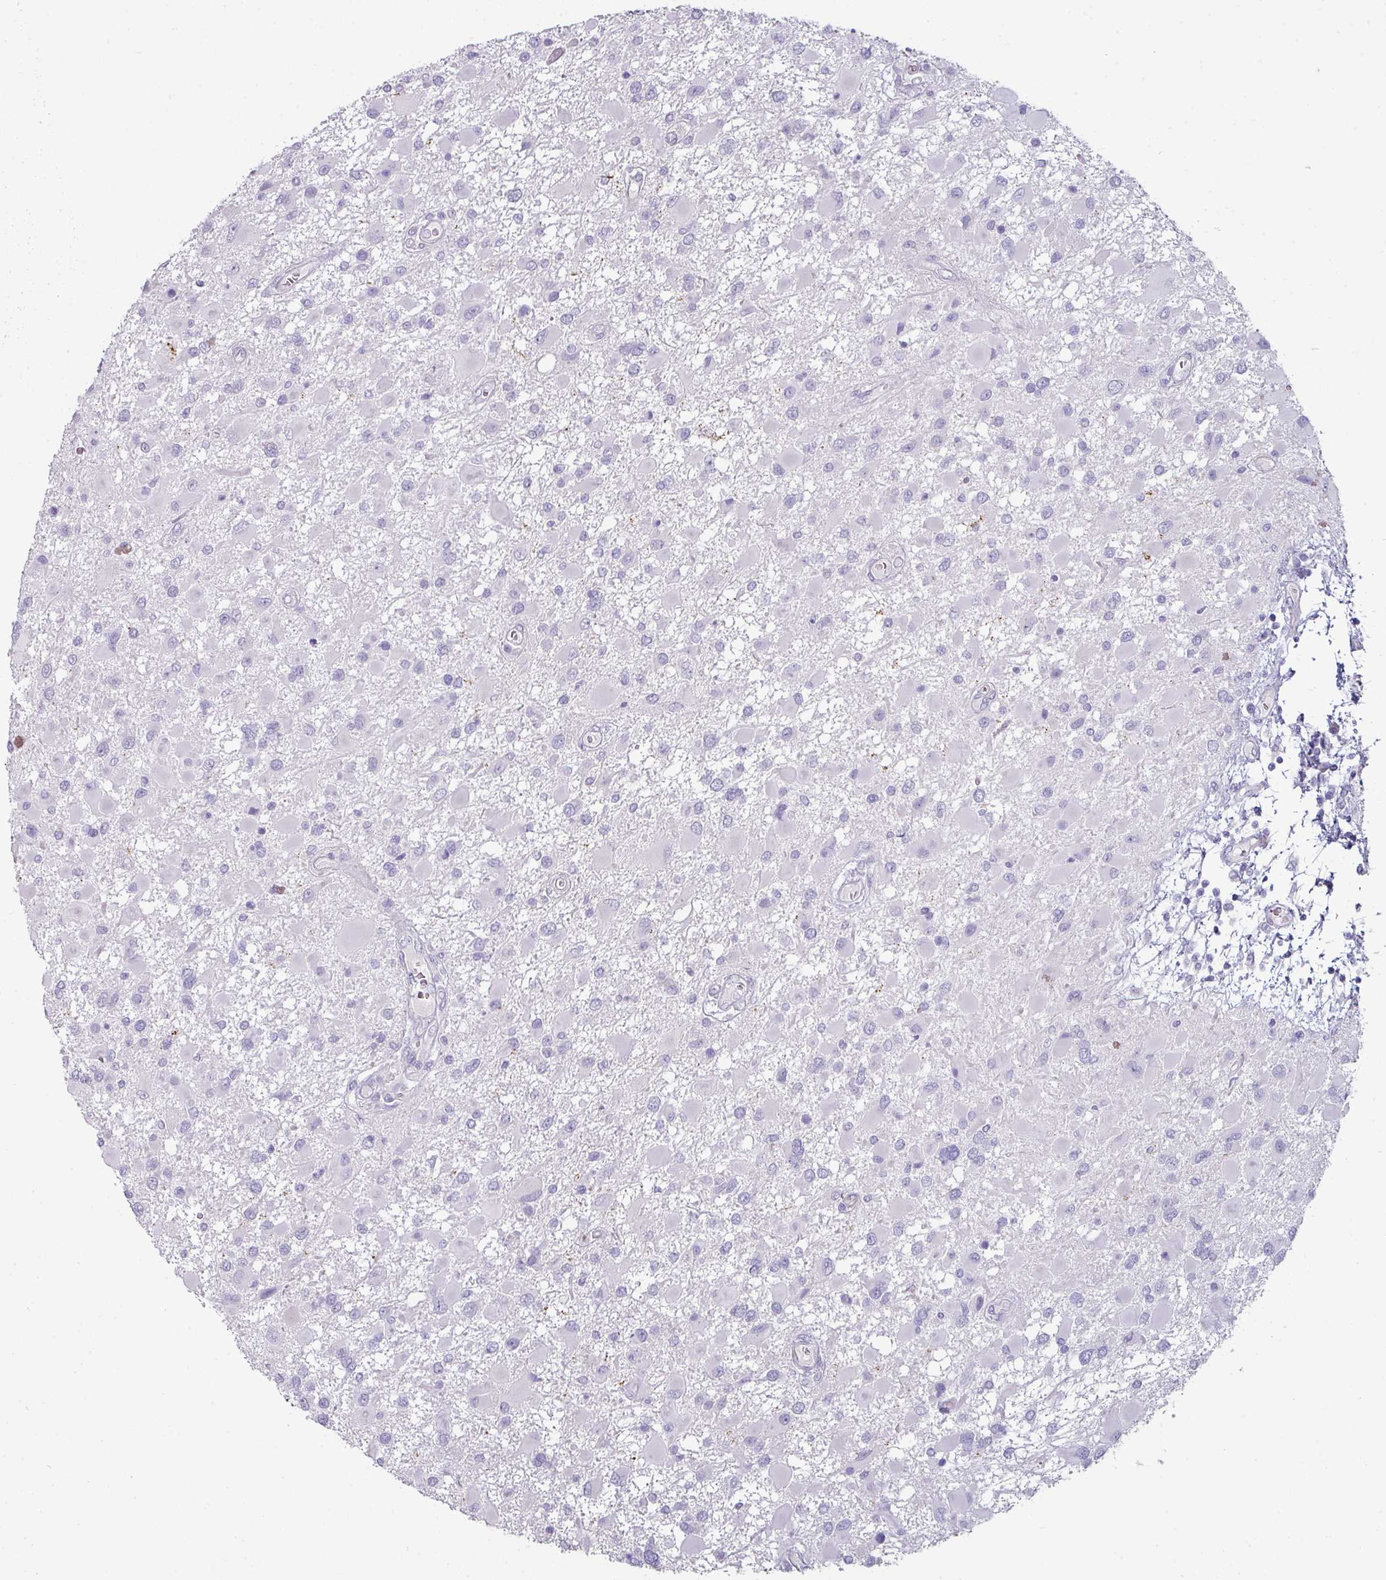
{"staining": {"intensity": "negative", "quantity": "none", "location": "none"}, "tissue": "glioma", "cell_type": "Tumor cells", "image_type": "cancer", "snomed": [{"axis": "morphology", "description": "Glioma, malignant, High grade"}, {"axis": "topography", "description": "Brain"}], "caption": "Tumor cells show no significant expression in malignant glioma (high-grade). (IHC, brightfield microscopy, high magnification).", "gene": "SLC17A7", "patient": {"sex": "male", "age": 53}}